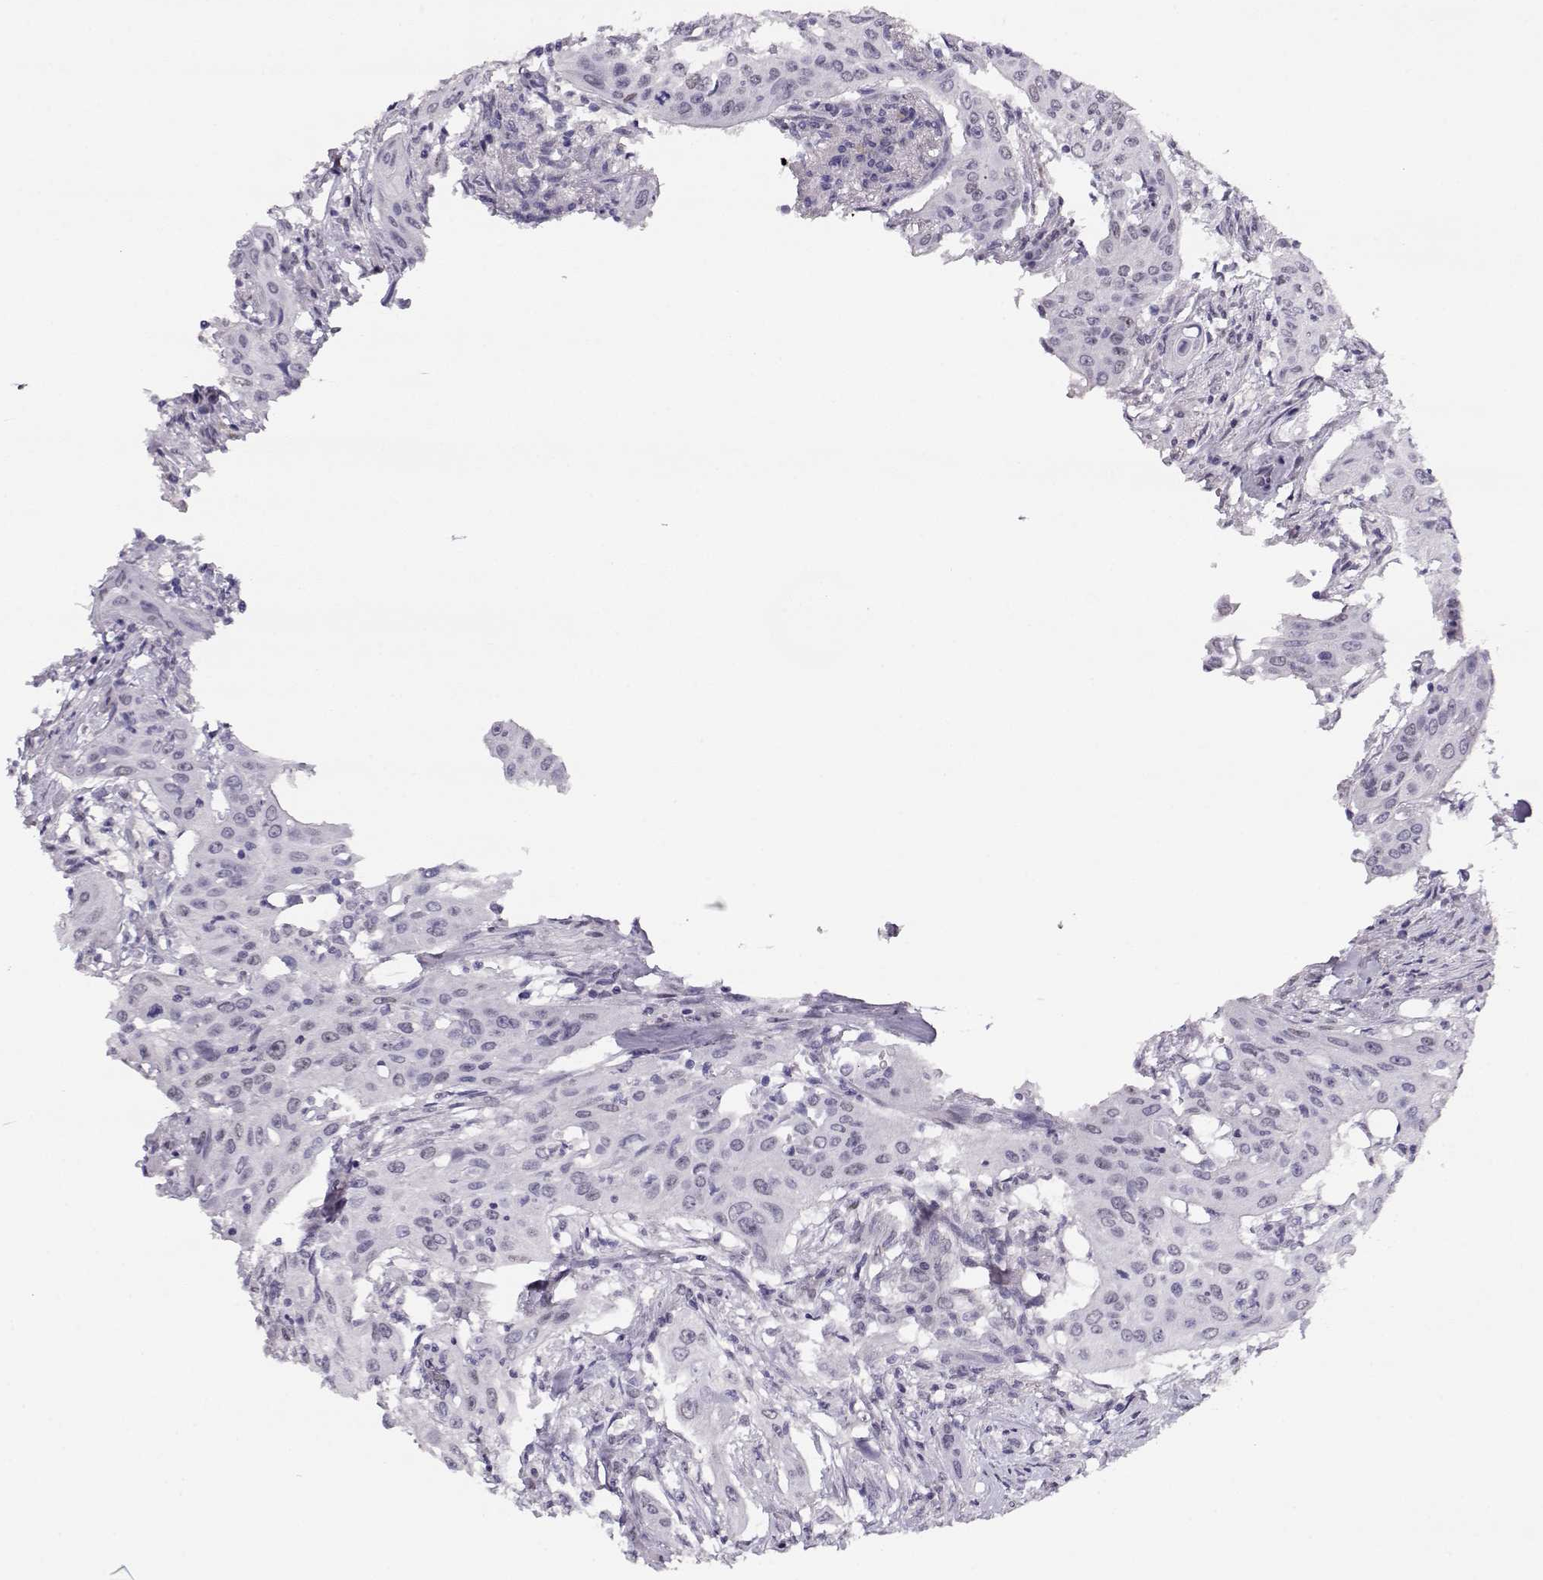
{"staining": {"intensity": "negative", "quantity": "none", "location": "none"}, "tissue": "urothelial cancer", "cell_type": "Tumor cells", "image_type": "cancer", "snomed": [{"axis": "morphology", "description": "Urothelial carcinoma, High grade"}, {"axis": "topography", "description": "Urinary bladder"}], "caption": "A histopathology image of urothelial carcinoma (high-grade) stained for a protein reveals no brown staining in tumor cells. The staining is performed using DAB brown chromogen with nuclei counter-stained in using hematoxylin.", "gene": "POLI", "patient": {"sex": "male", "age": 82}}